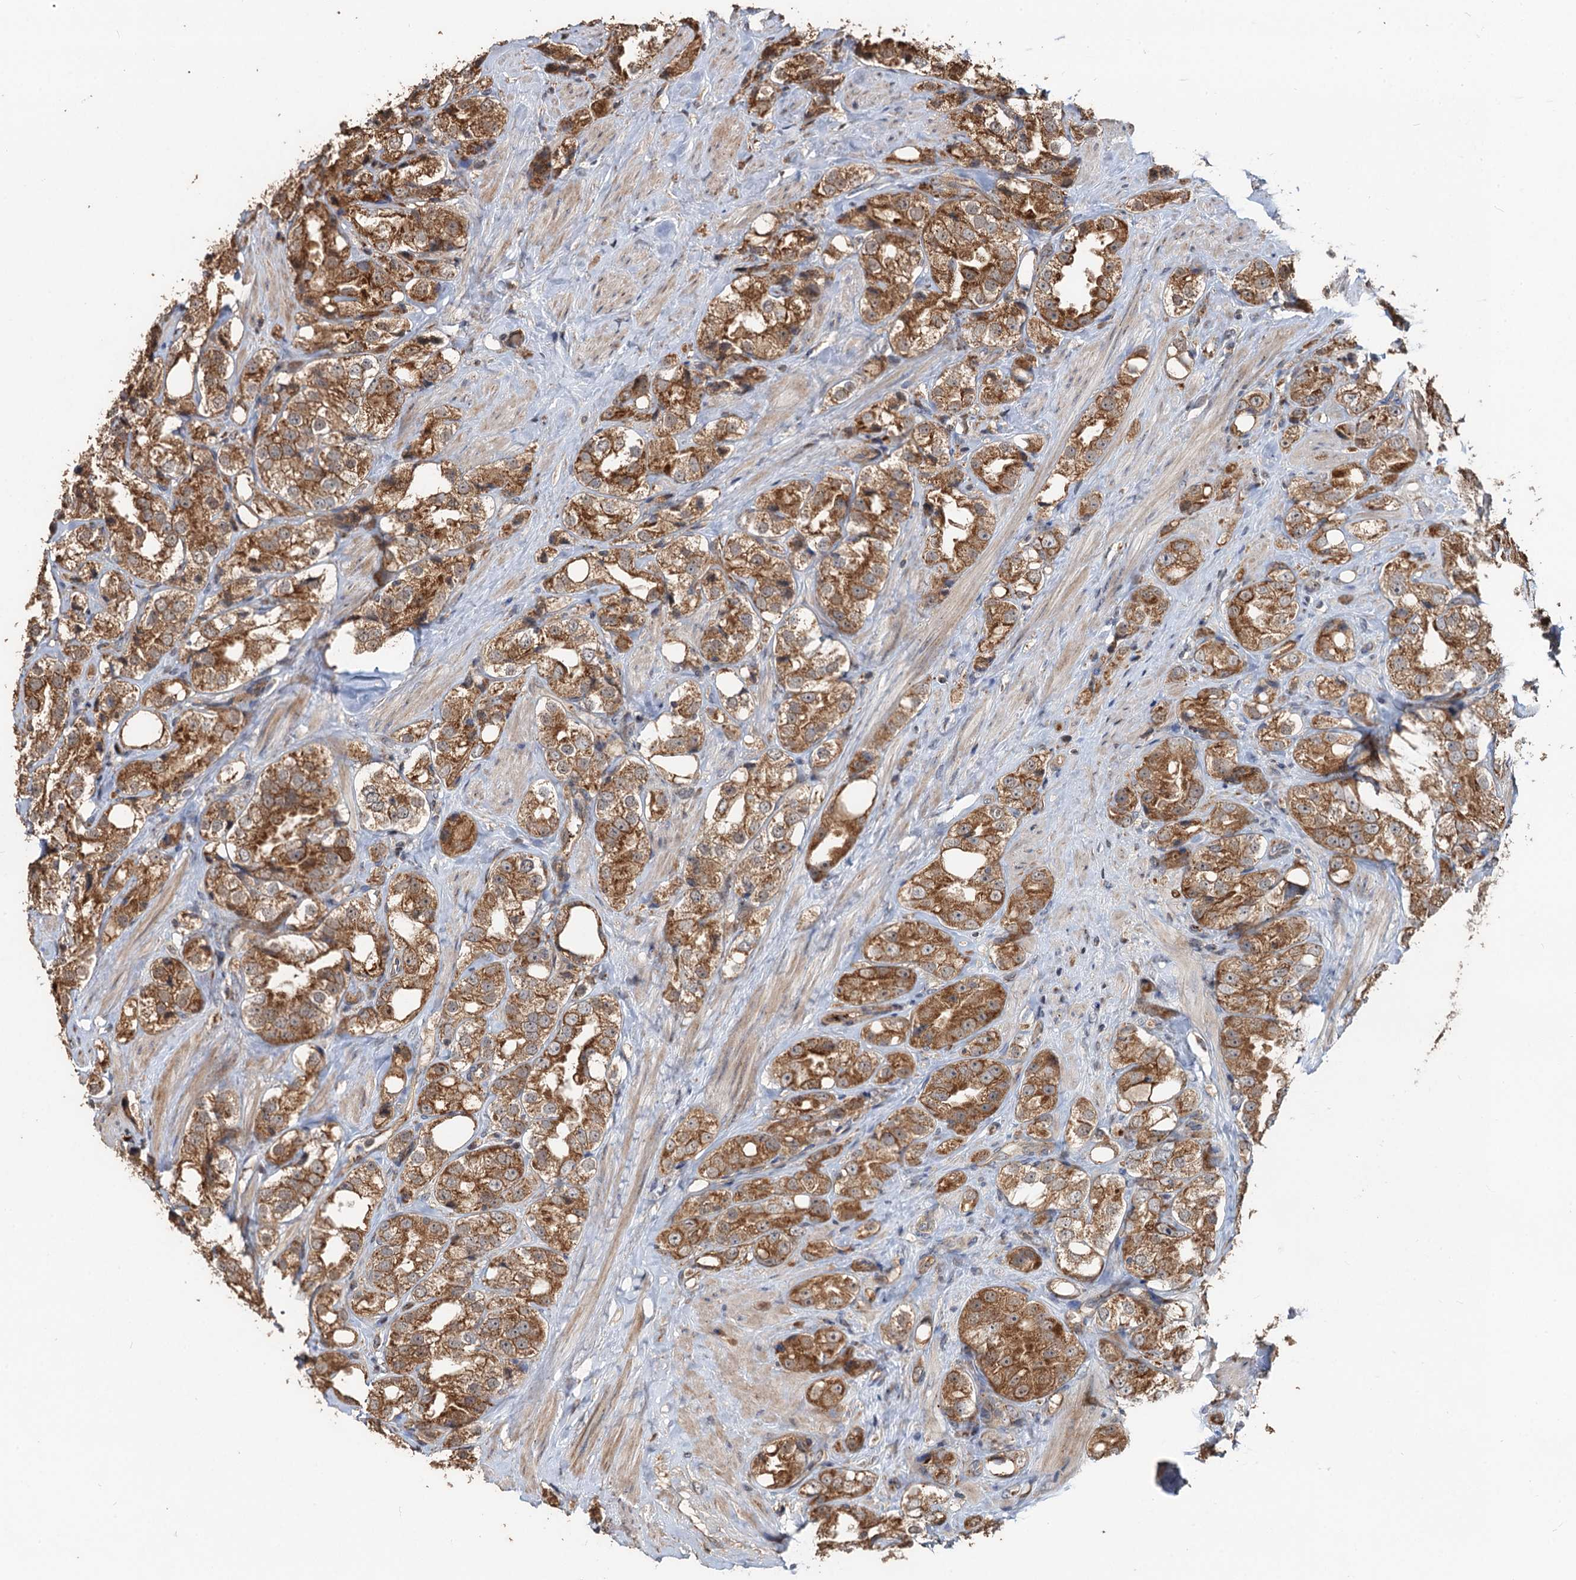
{"staining": {"intensity": "moderate", "quantity": ">75%", "location": "cytoplasmic/membranous"}, "tissue": "prostate cancer", "cell_type": "Tumor cells", "image_type": "cancer", "snomed": [{"axis": "morphology", "description": "Adenocarcinoma, NOS"}, {"axis": "topography", "description": "Prostate"}], "caption": "IHC of prostate cancer shows medium levels of moderate cytoplasmic/membranous positivity in approximately >75% of tumor cells. The staining was performed using DAB (3,3'-diaminobenzidine), with brown indicating positive protein expression. Nuclei are stained blue with hematoxylin.", "gene": "DEXI", "patient": {"sex": "male", "age": 79}}